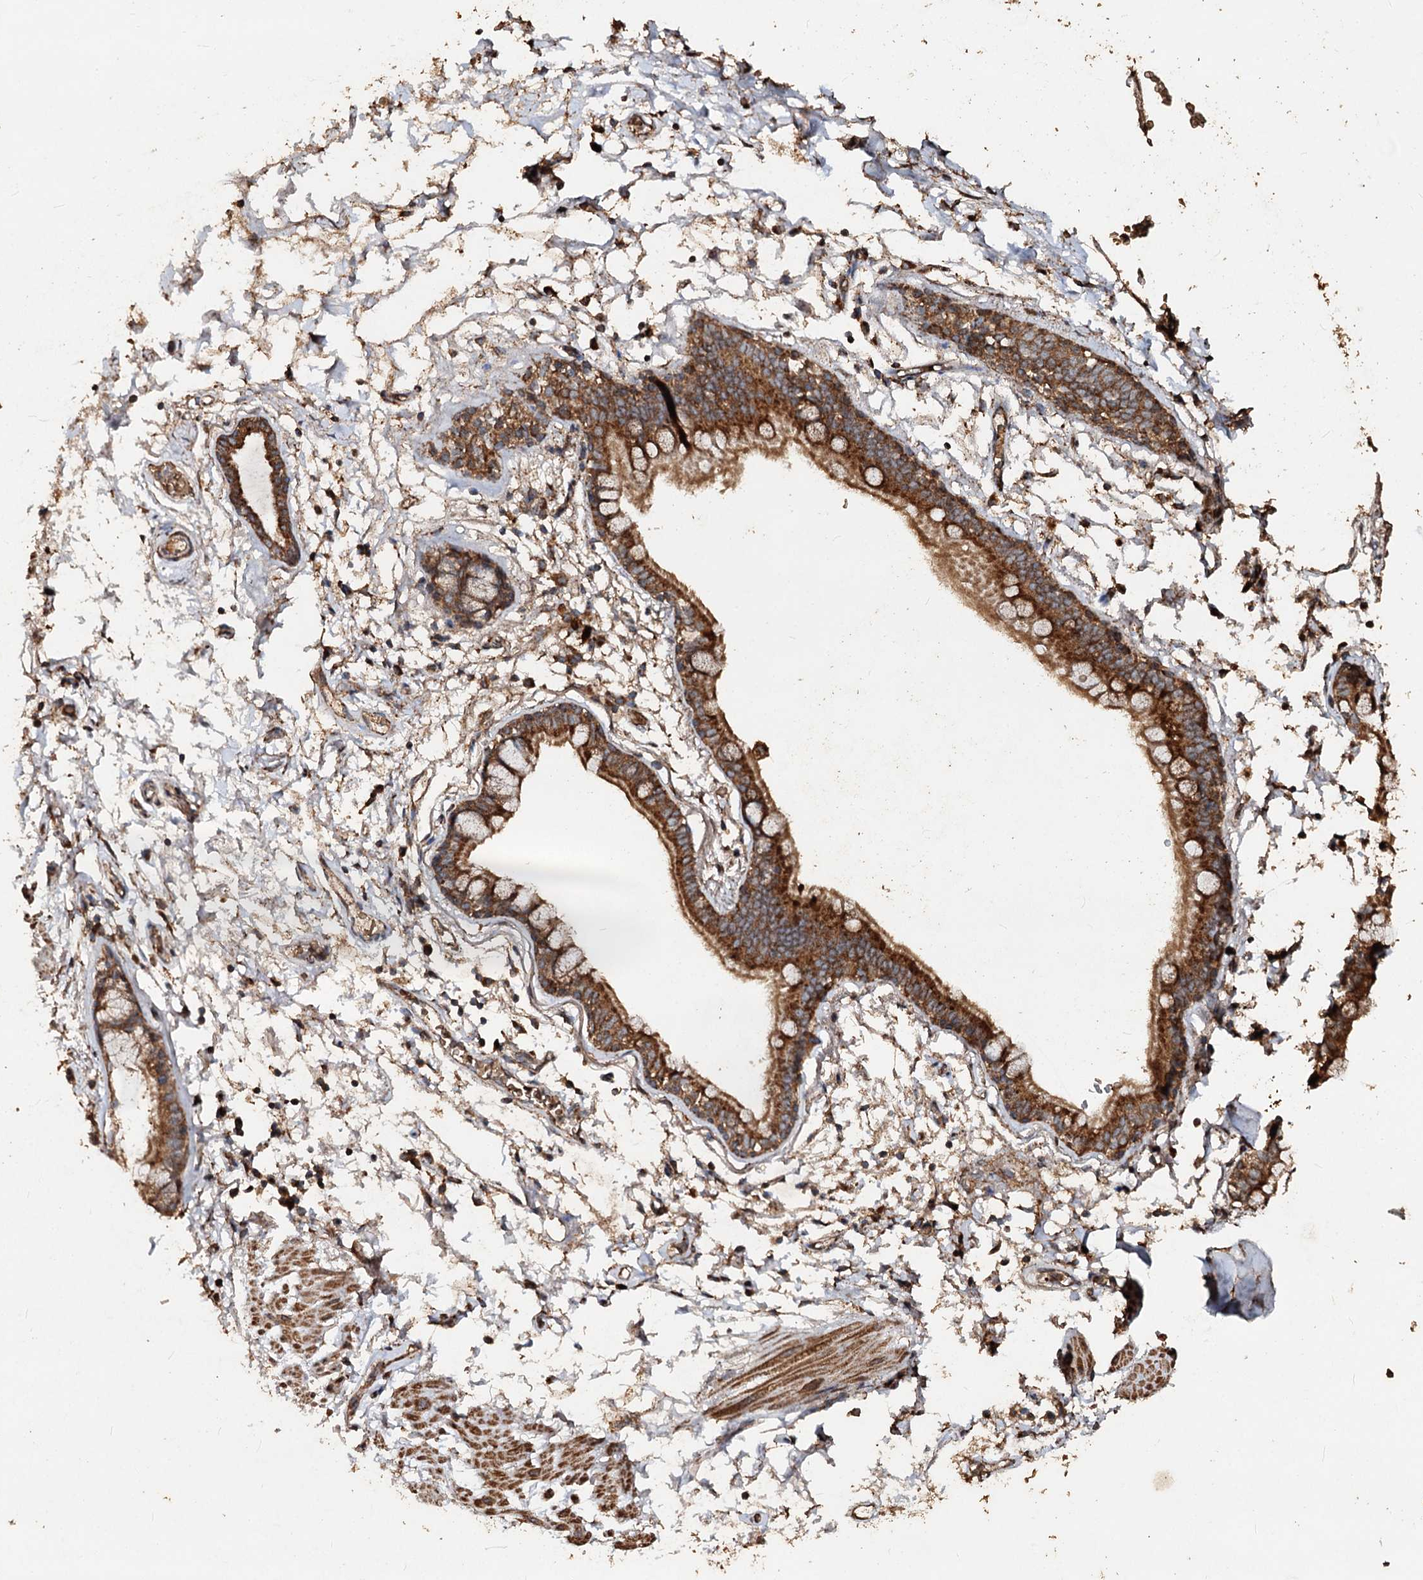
{"staining": {"intensity": "strong", "quantity": ">75%", "location": "cytoplasmic/membranous"}, "tissue": "adipose tissue", "cell_type": "Adipocytes", "image_type": "normal", "snomed": [{"axis": "morphology", "description": "Normal tissue, NOS"}, {"axis": "topography", "description": "Lymph node"}, {"axis": "topography", "description": "Bronchus"}], "caption": "Strong cytoplasmic/membranous protein positivity is identified in about >75% of adipocytes in adipose tissue. The staining is performed using DAB (3,3'-diaminobenzidine) brown chromogen to label protein expression. The nuclei are counter-stained blue using hematoxylin.", "gene": "NOTCH2NLA", "patient": {"sex": "male", "age": 63}}